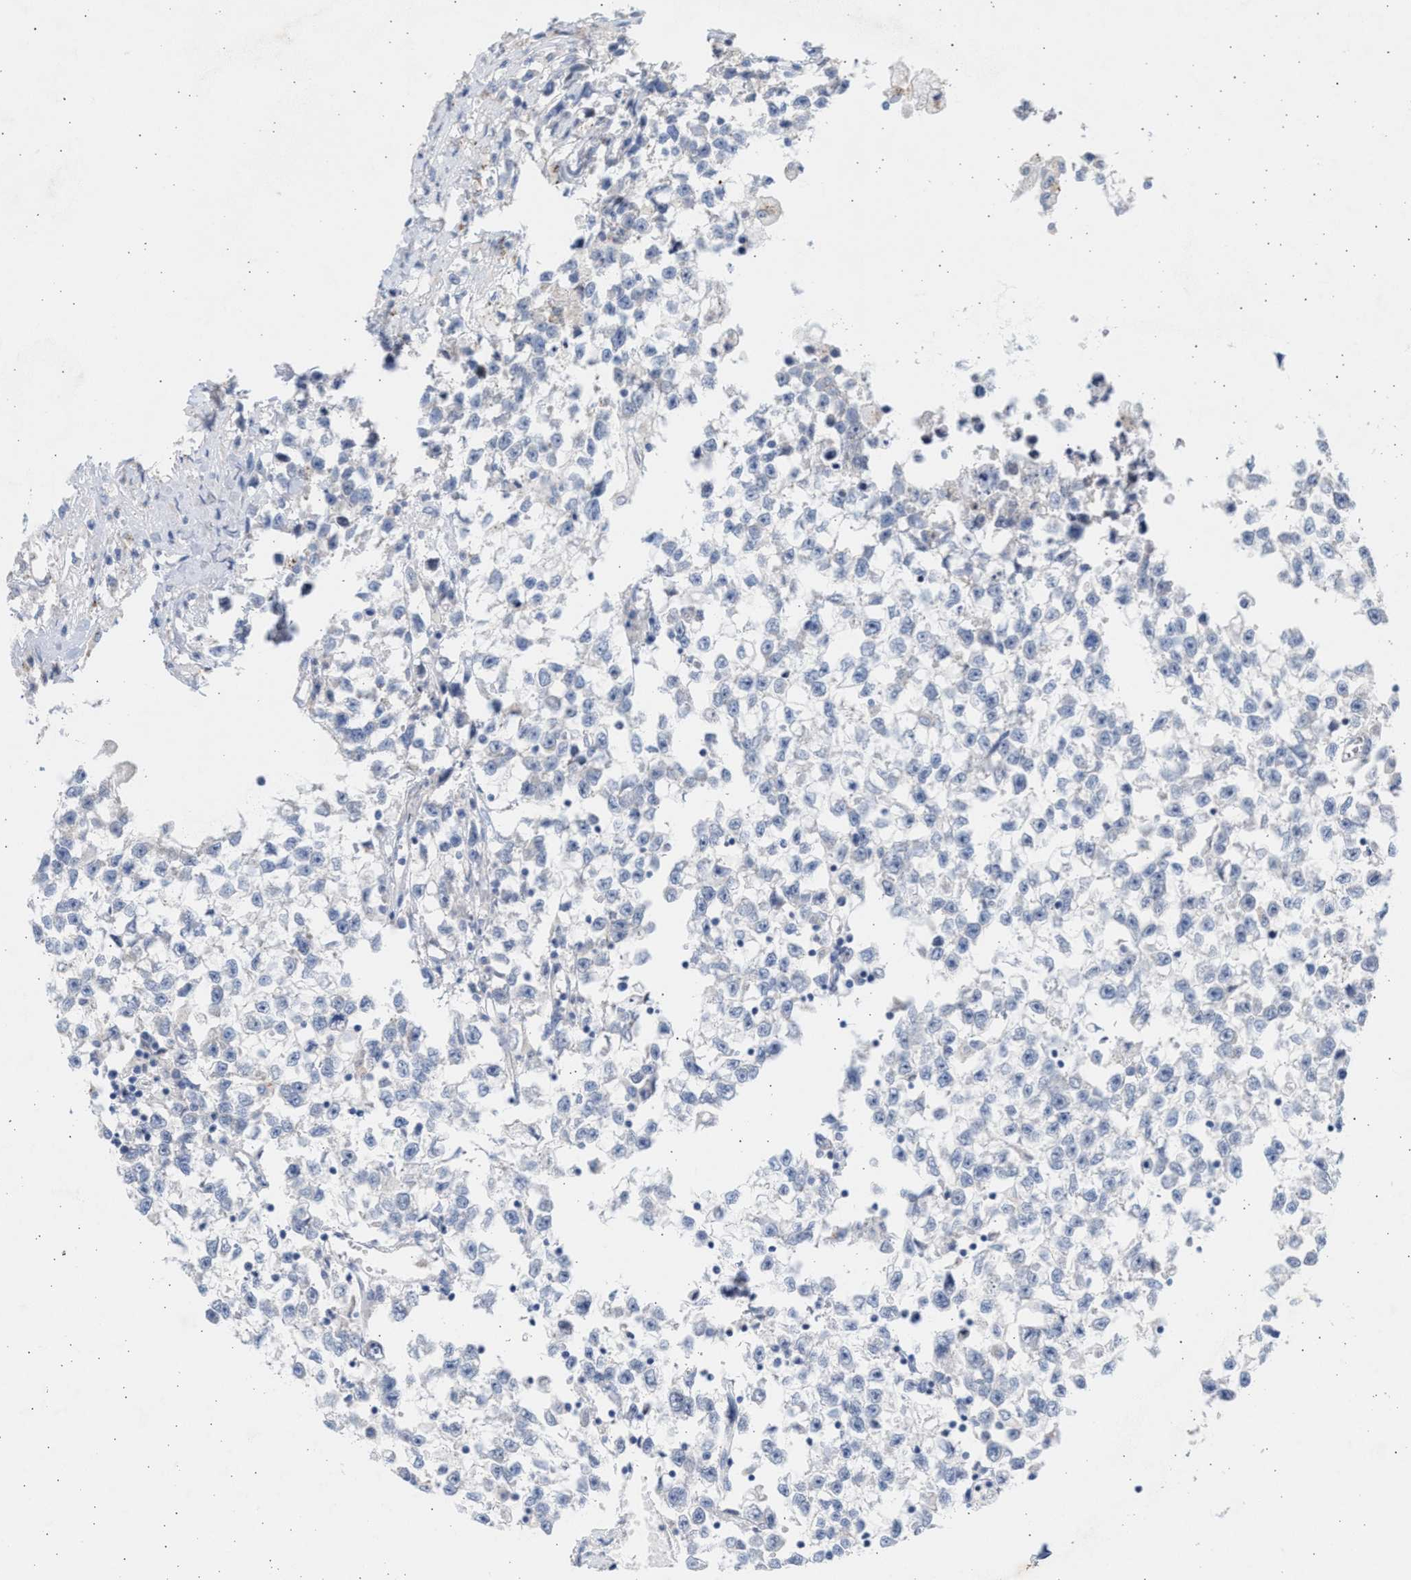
{"staining": {"intensity": "negative", "quantity": "none", "location": "none"}, "tissue": "testis cancer", "cell_type": "Tumor cells", "image_type": "cancer", "snomed": [{"axis": "morphology", "description": "Seminoma, NOS"}, {"axis": "morphology", "description": "Carcinoma, Embryonal, NOS"}, {"axis": "topography", "description": "Testis"}], "caption": "High power microscopy photomicrograph of an immunohistochemistry (IHC) photomicrograph of testis embryonal carcinoma, revealing no significant expression in tumor cells. Brightfield microscopy of IHC stained with DAB (3,3'-diaminobenzidine) (brown) and hematoxylin (blue), captured at high magnification.", "gene": "NBR1", "patient": {"sex": "male", "age": 51}}